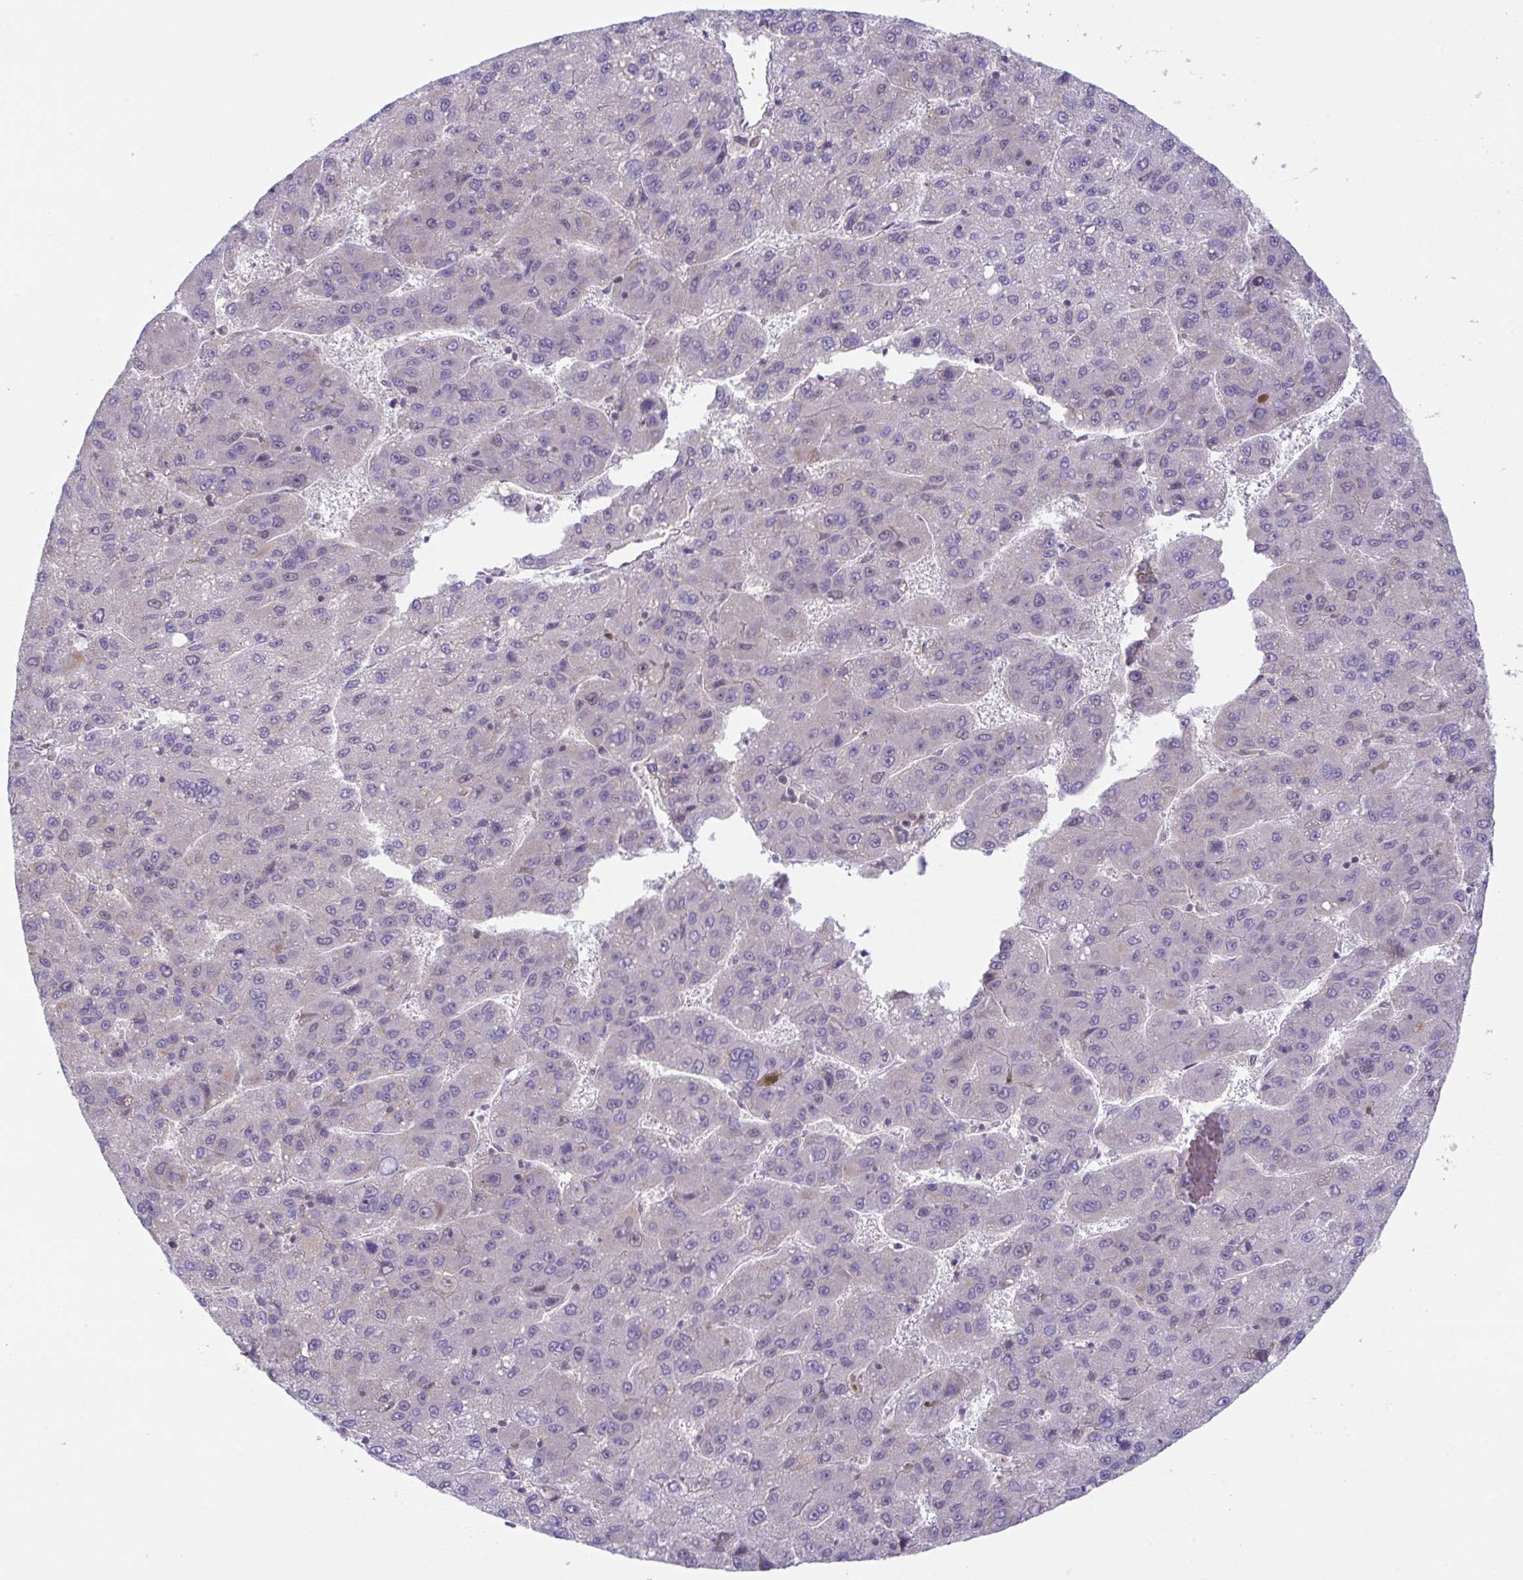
{"staining": {"intensity": "negative", "quantity": "none", "location": "none"}, "tissue": "liver cancer", "cell_type": "Tumor cells", "image_type": "cancer", "snomed": [{"axis": "morphology", "description": "Carcinoma, Hepatocellular, NOS"}, {"axis": "topography", "description": "Liver"}], "caption": "Tumor cells show no significant protein positivity in liver cancer. (Stains: DAB (3,3'-diaminobenzidine) immunohistochemistry with hematoxylin counter stain, Microscopy: brightfield microscopy at high magnification).", "gene": "ZNF444", "patient": {"sex": "female", "age": 82}}